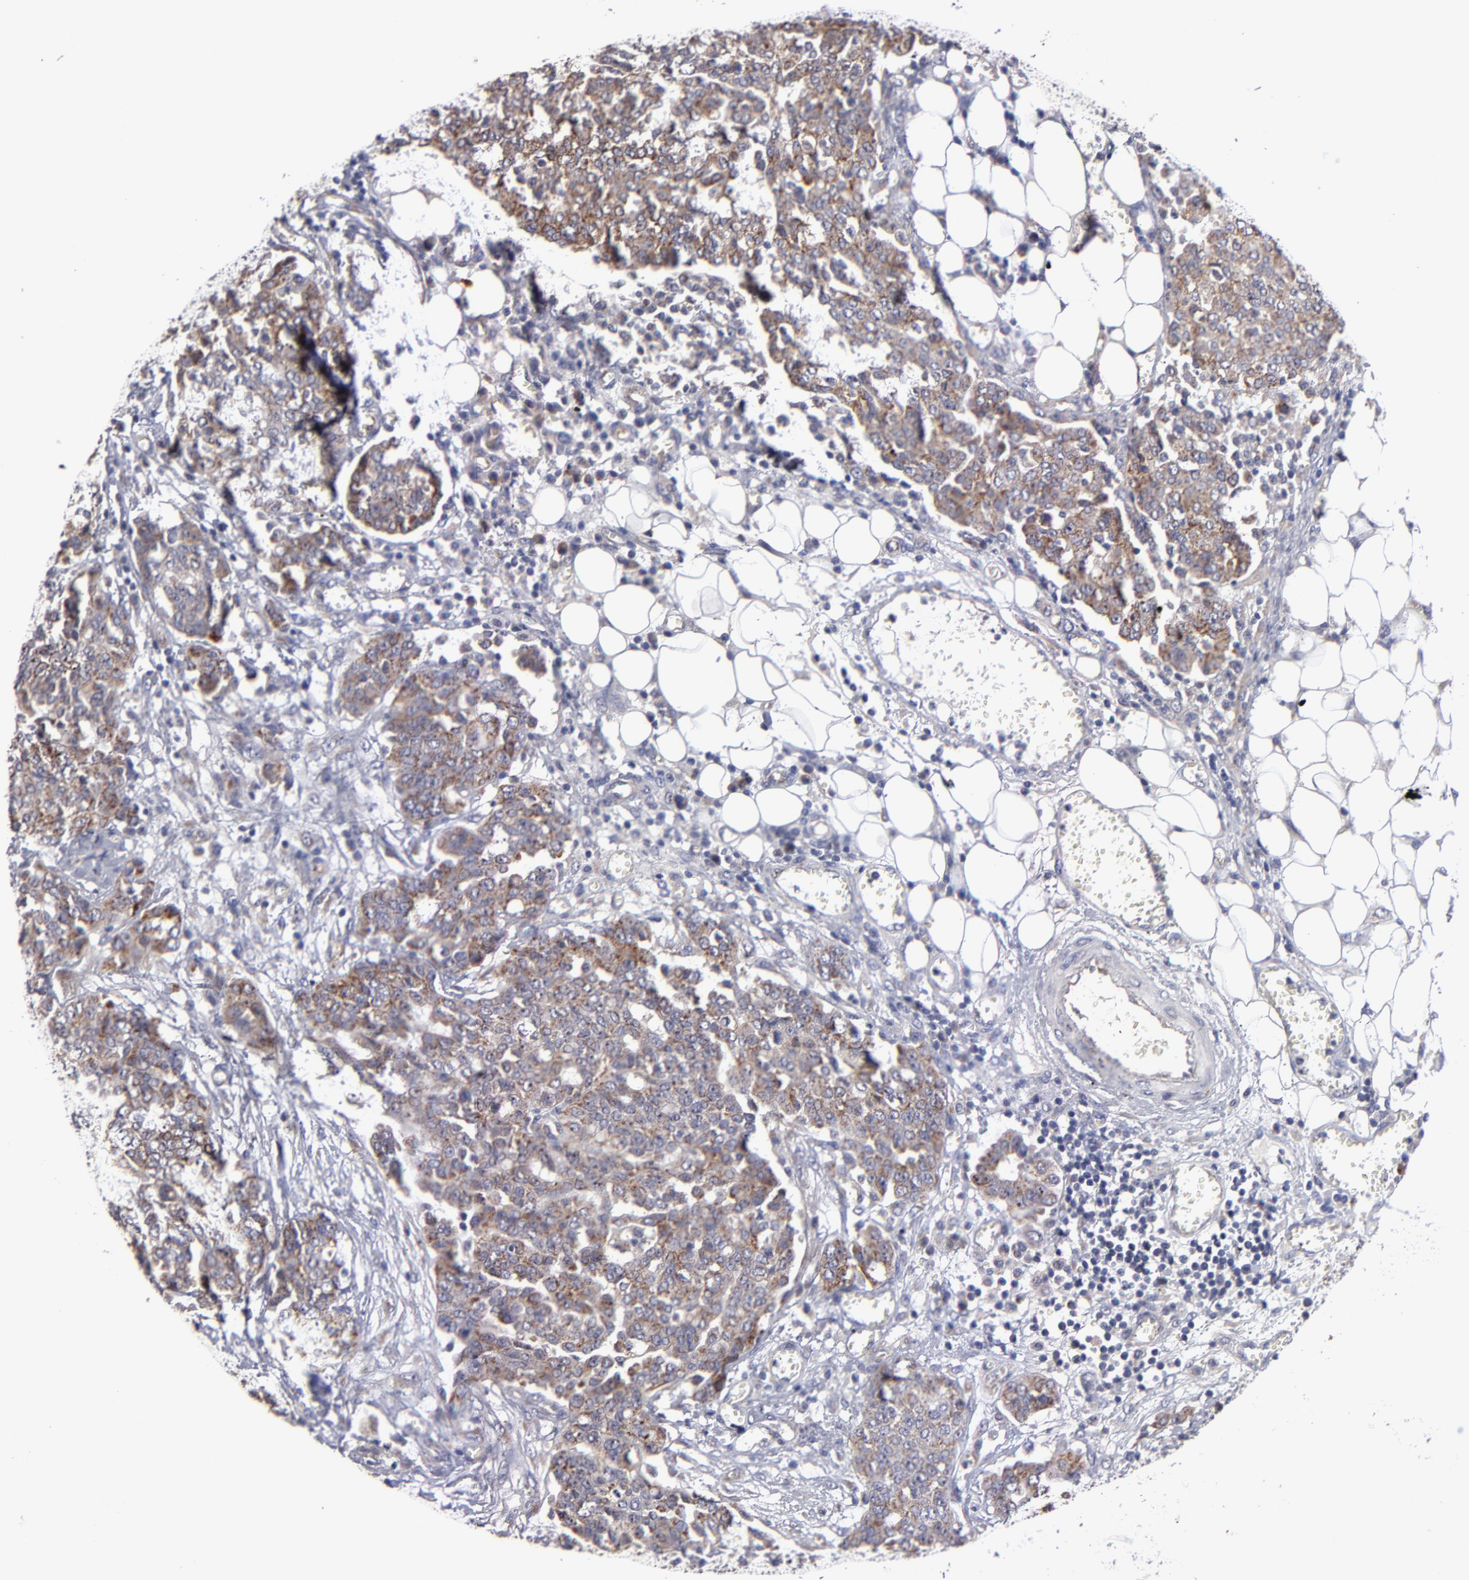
{"staining": {"intensity": "moderate", "quantity": ">75%", "location": "cytoplasmic/membranous,nuclear"}, "tissue": "ovarian cancer", "cell_type": "Tumor cells", "image_type": "cancer", "snomed": [{"axis": "morphology", "description": "Cystadenocarcinoma, serous, NOS"}, {"axis": "topography", "description": "Soft tissue"}, {"axis": "topography", "description": "Ovary"}], "caption": "Human ovarian serous cystadenocarcinoma stained with a brown dye displays moderate cytoplasmic/membranous and nuclear positive positivity in approximately >75% of tumor cells.", "gene": "HCCS", "patient": {"sex": "female", "age": 57}}